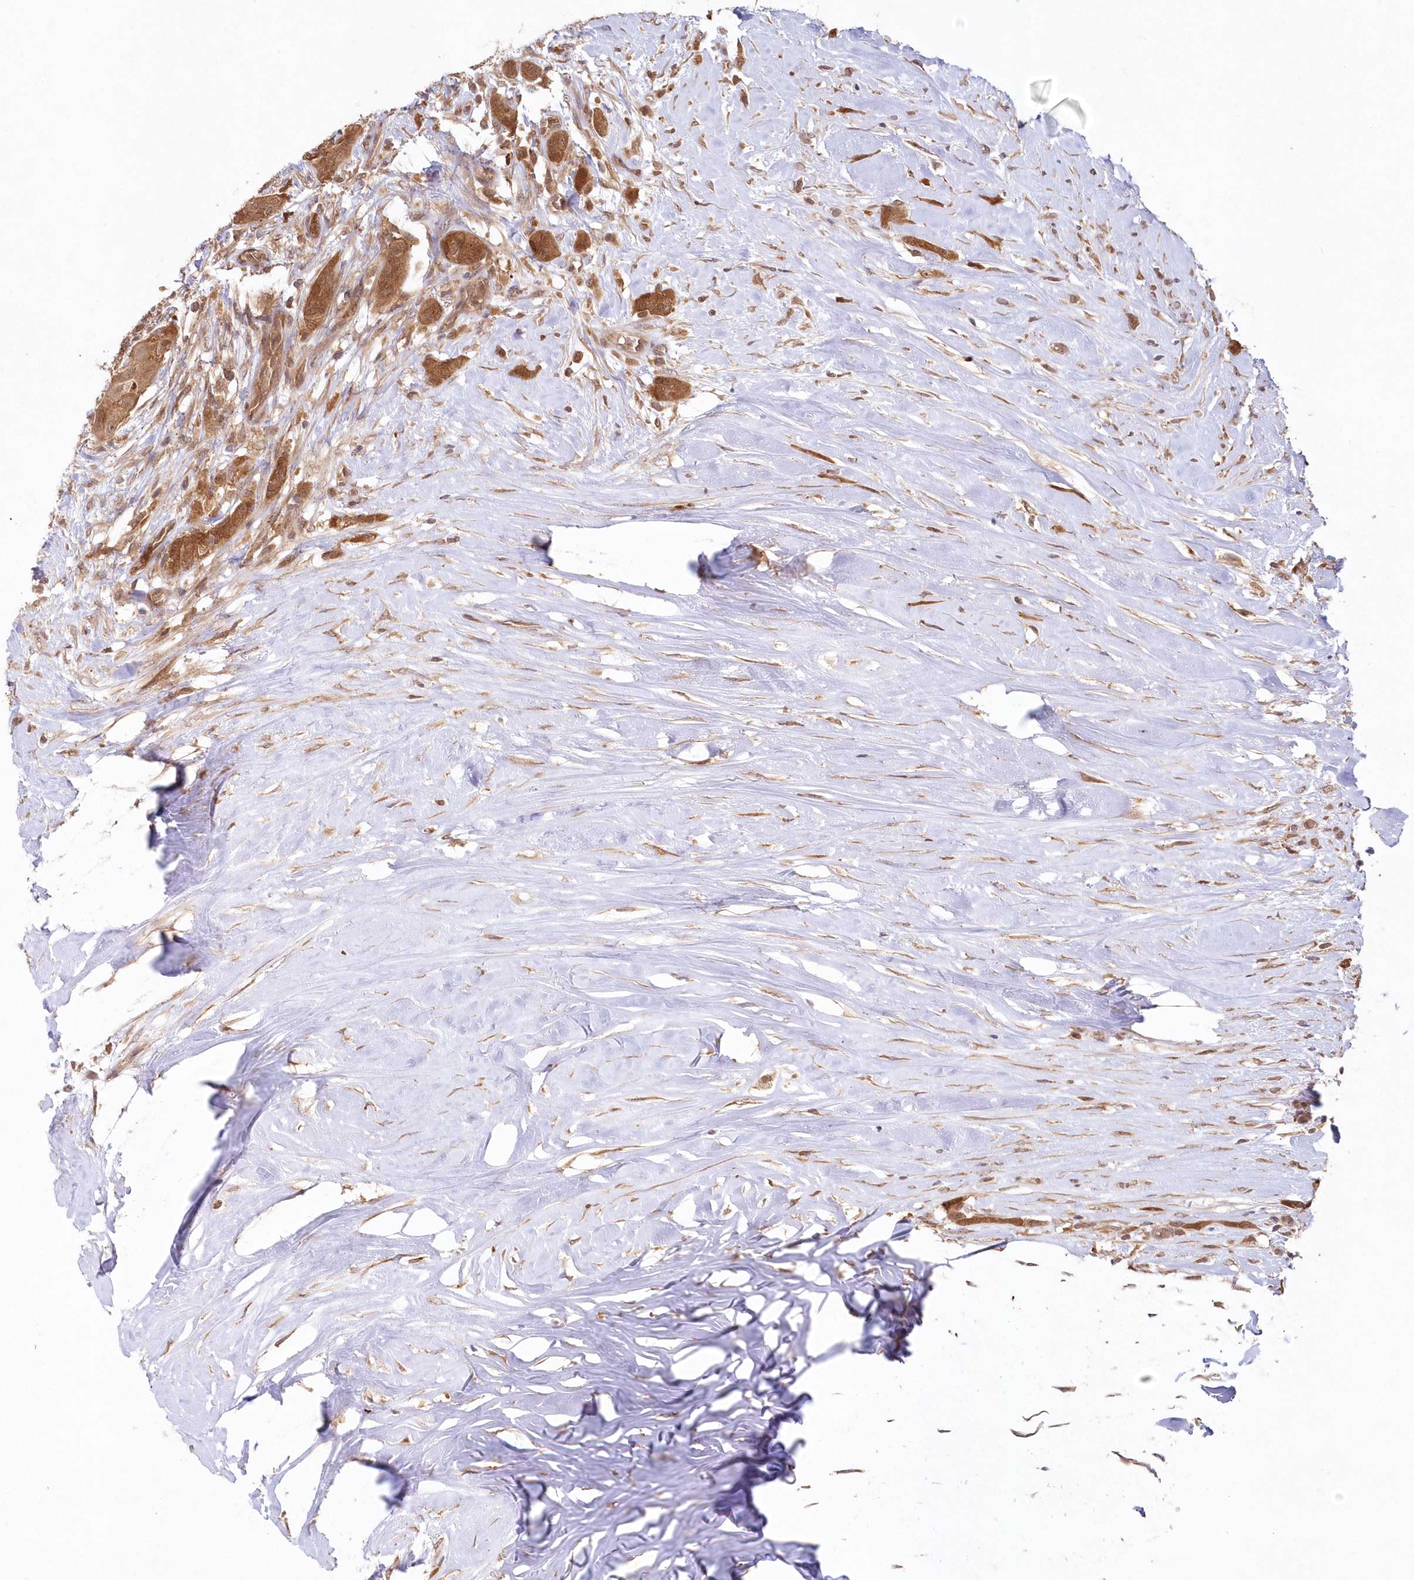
{"staining": {"intensity": "moderate", "quantity": ">75%", "location": "cytoplasmic/membranous,nuclear"}, "tissue": "thyroid cancer", "cell_type": "Tumor cells", "image_type": "cancer", "snomed": [{"axis": "morphology", "description": "Papillary adenocarcinoma, NOS"}, {"axis": "topography", "description": "Thyroid gland"}], "caption": "Protein analysis of thyroid papillary adenocarcinoma tissue exhibits moderate cytoplasmic/membranous and nuclear positivity in approximately >75% of tumor cells.", "gene": "GBE1", "patient": {"sex": "female", "age": 59}}